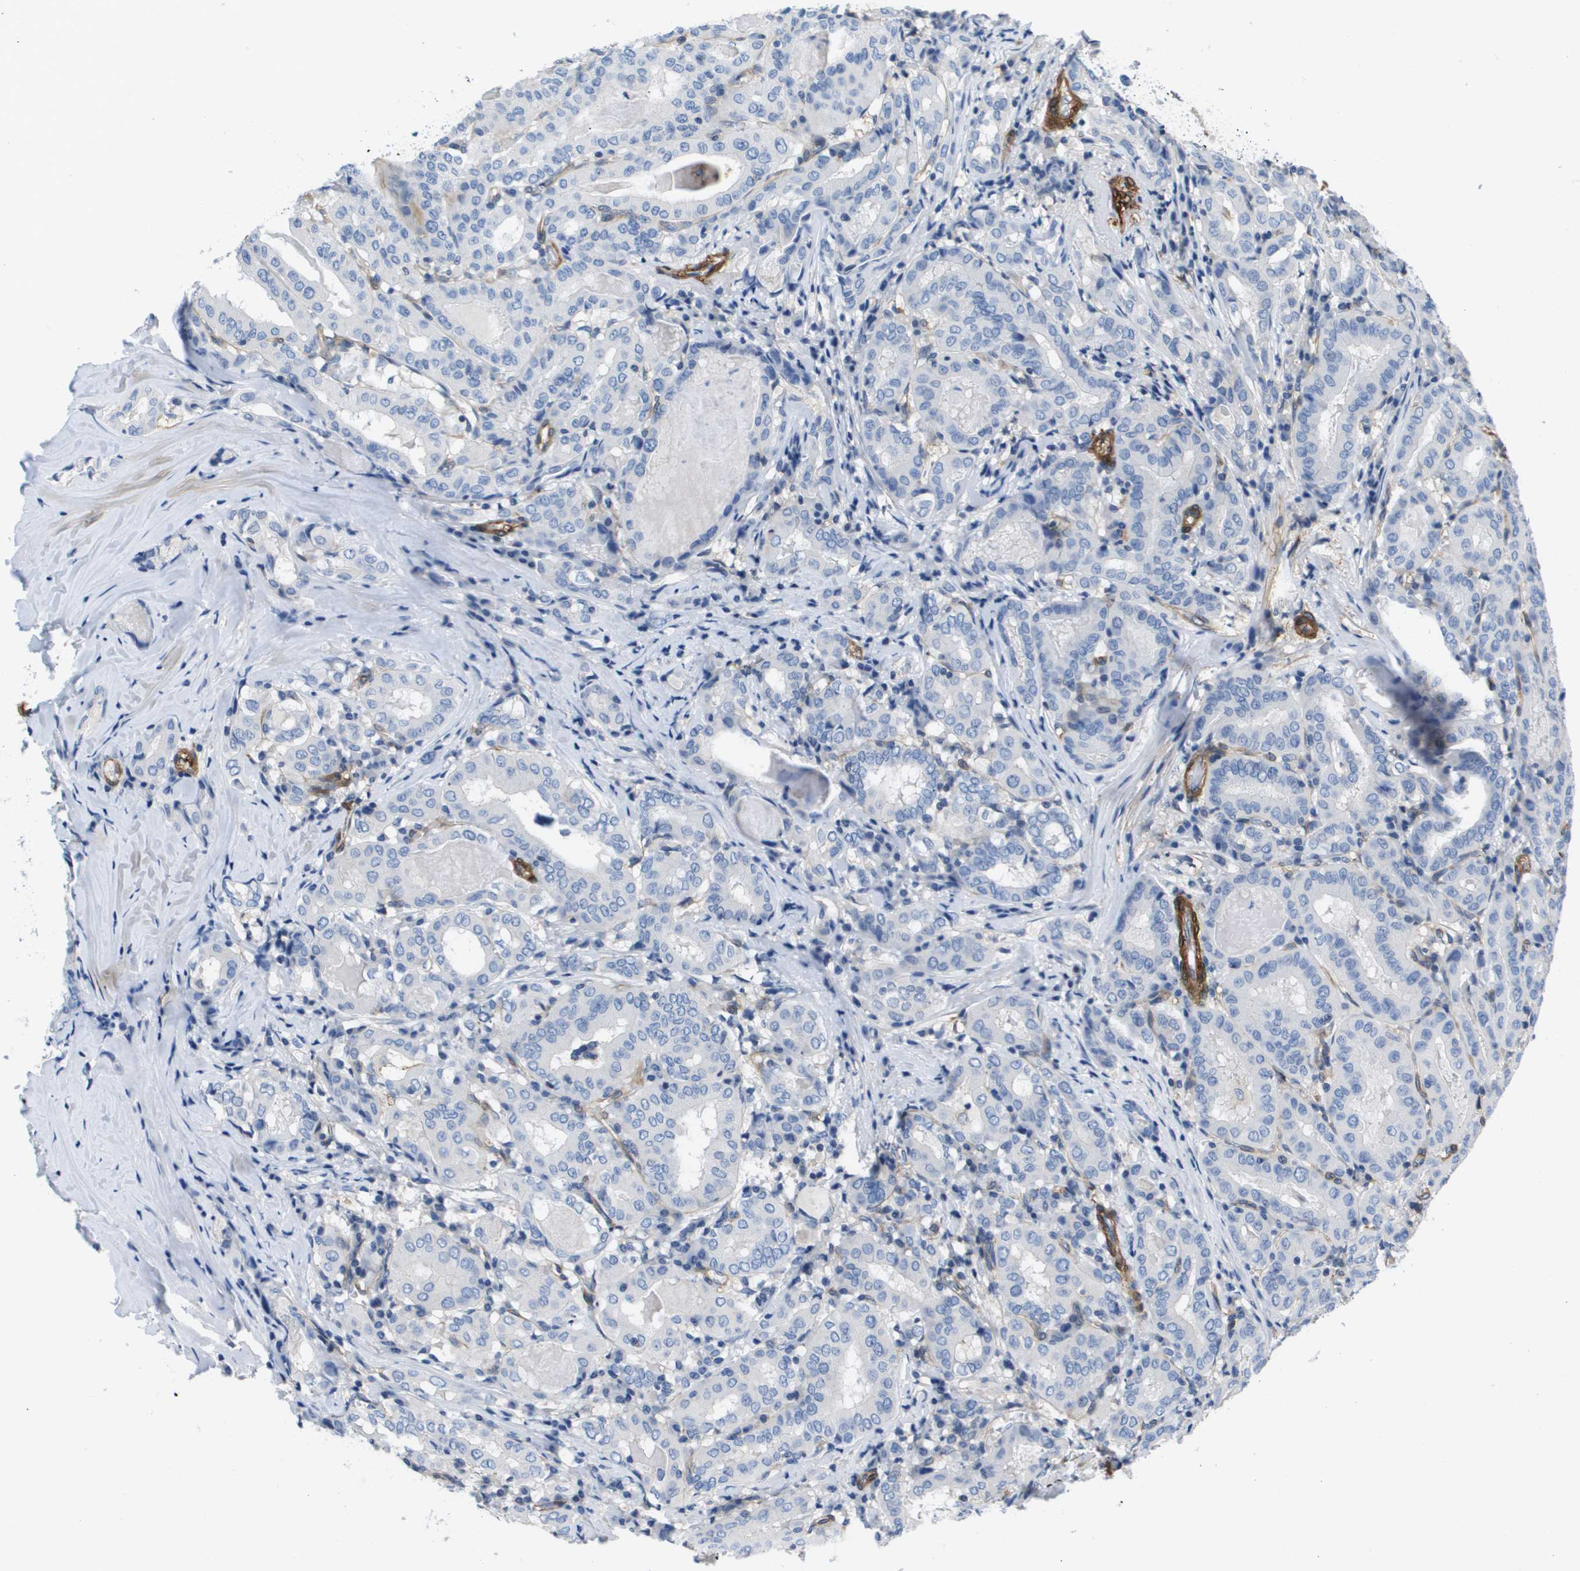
{"staining": {"intensity": "negative", "quantity": "none", "location": "none"}, "tissue": "thyroid cancer", "cell_type": "Tumor cells", "image_type": "cancer", "snomed": [{"axis": "morphology", "description": "Papillary adenocarcinoma, NOS"}, {"axis": "topography", "description": "Thyroid gland"}], "caption": "Tumor cells are negative for protein expression in human thyroid cancer (papillary adenocarcinoma).", "gene": "LPP", "patient": {"sex": "female", "age": 42}}